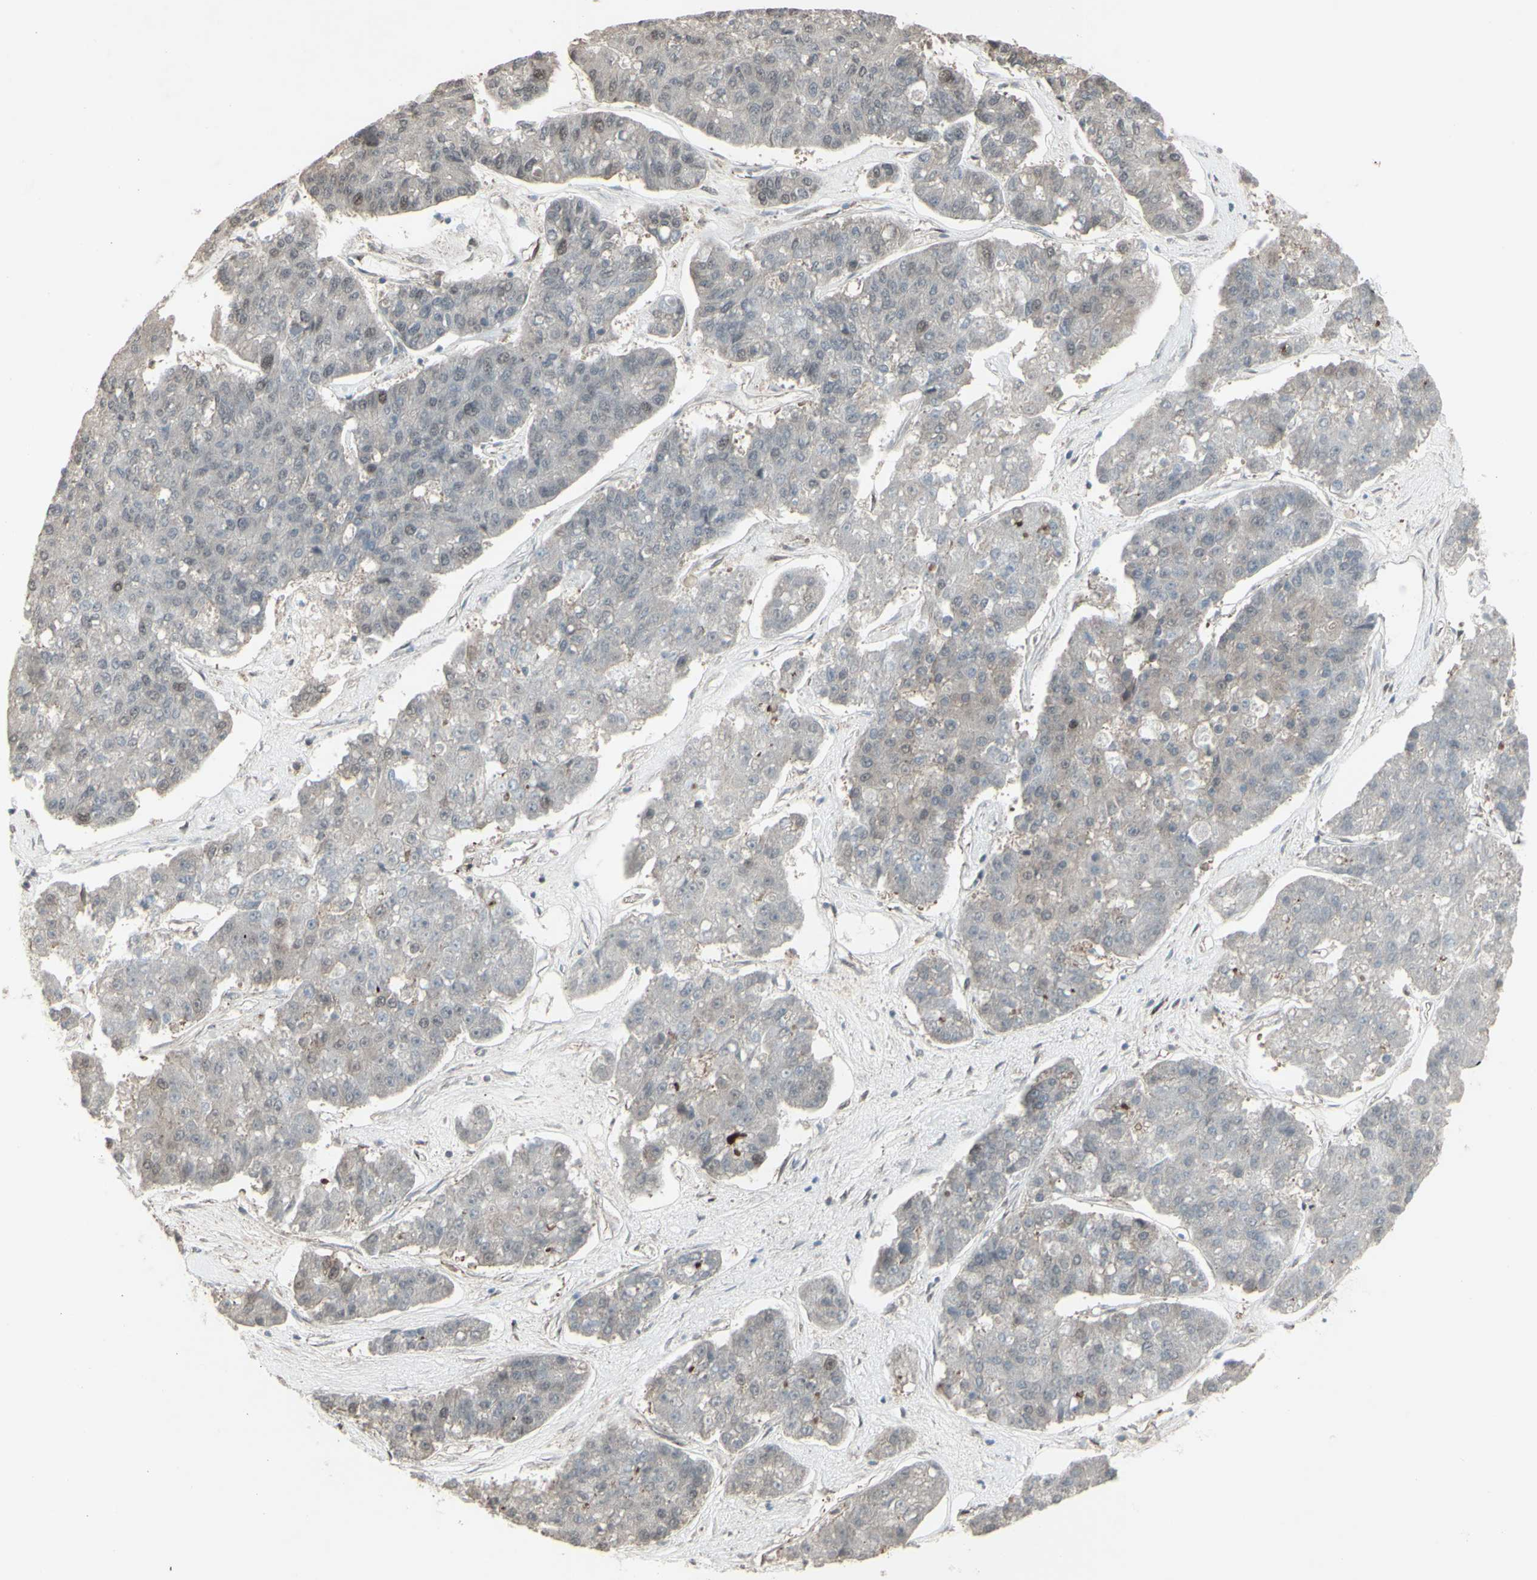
{"staining": {"intensity": "weak", "quantity": "25%-75%", "location": "cytoplasmic/membranous"}, "tissue": "pancreatic cancer", "cell_type": "Tumor cells", "image_type": "cancer", "snomed": [{"axis": "morphology", "description": "Adenocarcinoma, NOS"}, {"axis": "topography", "description": "Pancreas"}], "caption": "About 25%-75% of tumor cells in human pancreatic adenocarcinoma display weak cytoplasmic/membranous protein staining as visualized by brown immunohistochemical staining.", "gene": "CD33", "patient": {"sex": "male", "age": 50}}